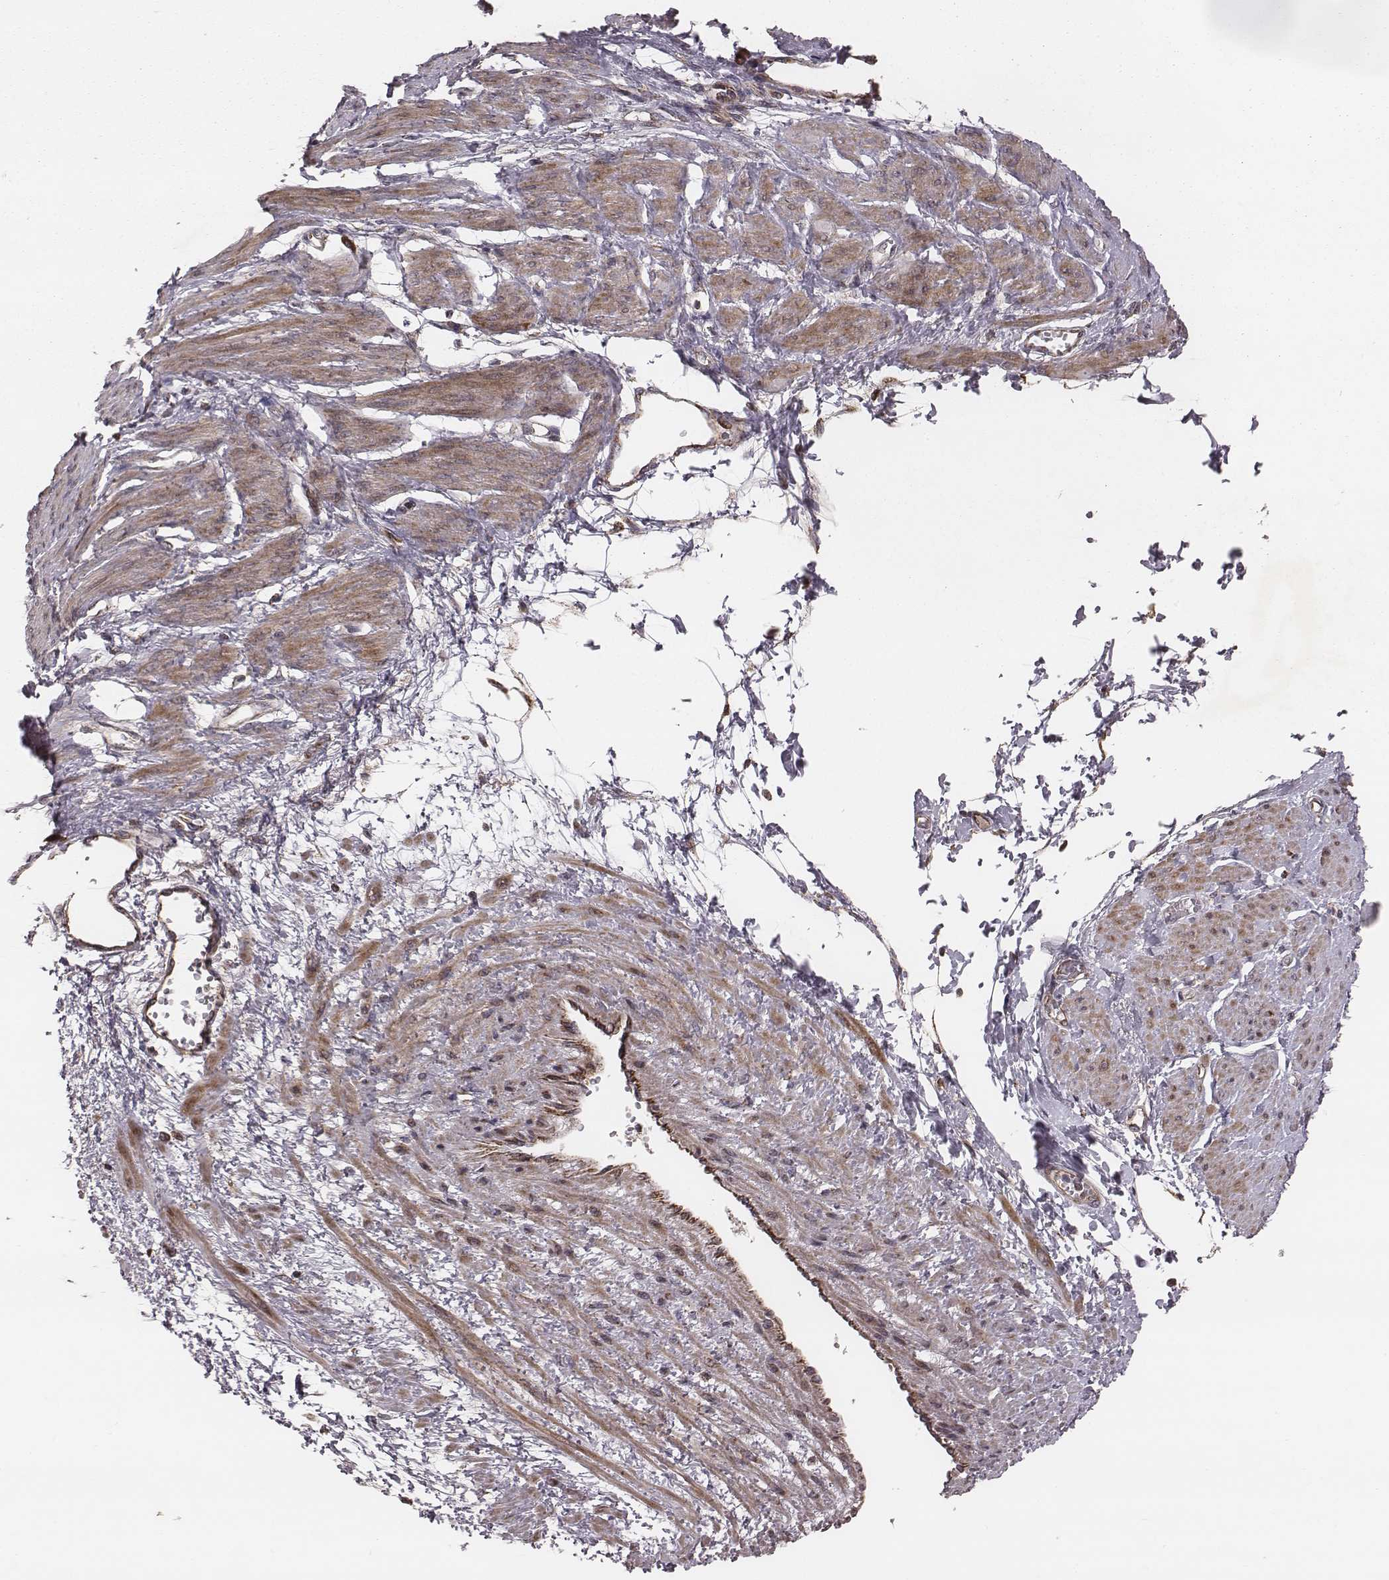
{"staining": {"intensity": "moderate", "quantity": "25%-75%", "location": "cytoplasmic/membranous"}, "tissue": "smooth muscle", "cell_type": "Smooth muscle cells", "image_type": "normal", "snomed": [{"axis": "morphology", "description": "Normal tissue, NOS"}, {"axis": "topography", "description": "Smooth muscle"}, {"axis": "topography", "description": "Uterus"}], "caption": "Immunohistochemistry of normal human smooth muscle shows medium levels of moderate cytoplasmic/membranous positivity in about 25%-75% of smooth muscle cells.", "gene": "ZDHHC21", "patient": {"sex": "female", "age": 39}}